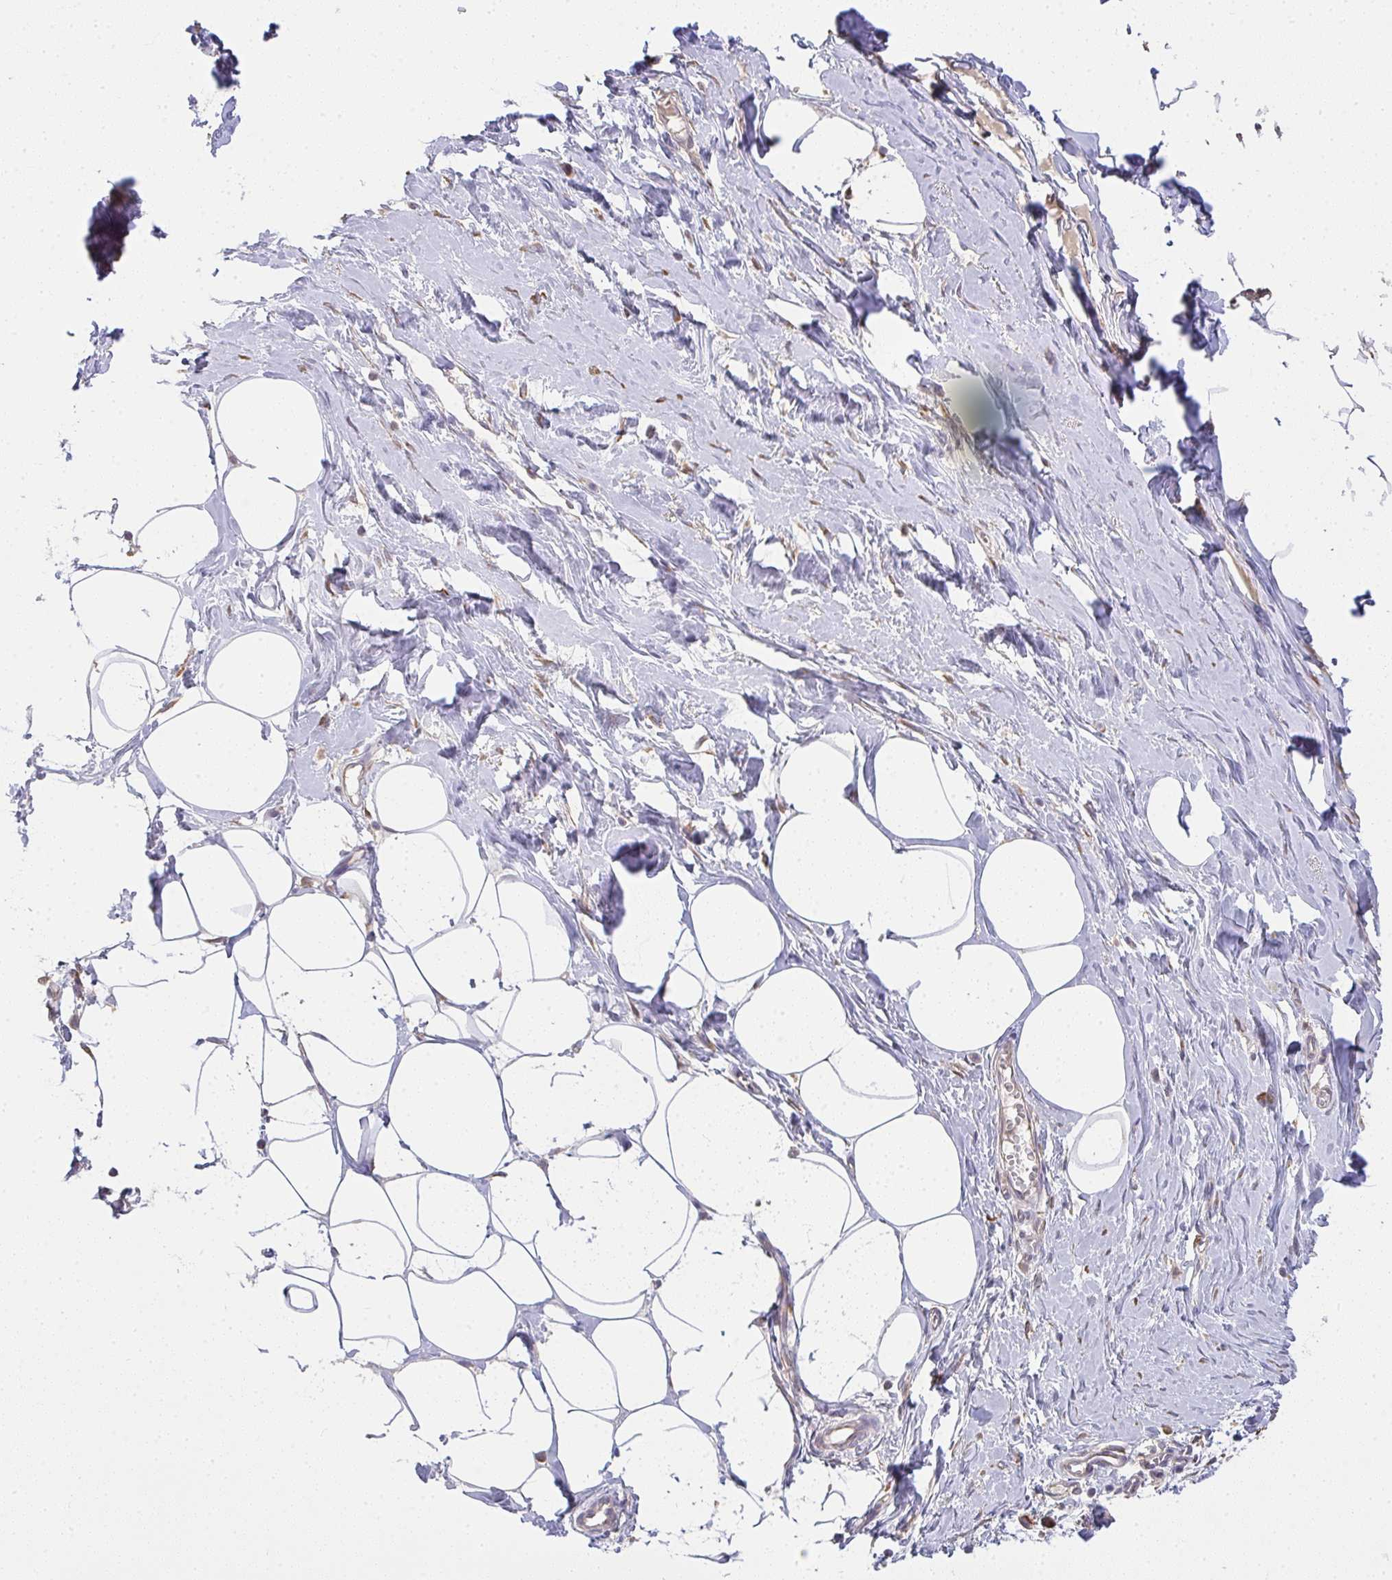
{"staining": {"intensity": "negative", "quantity": "none", "location": "none"}, "tissue": "breast", "cell_type": "Adipocytes", "image_type": "normal", "snomed": [{"axis": "morphology", "description": "Normal tissue, NOS"}, {"axis": "topography", "description": "Breast"}], "caption": "Immunohistochemistry (IHC) image of unremarkable human breast stained for a protein (brown), which shows no staining in adipocytes.", "gene": "BRINP3", "patient": {"sex": "female", "age": 27}}